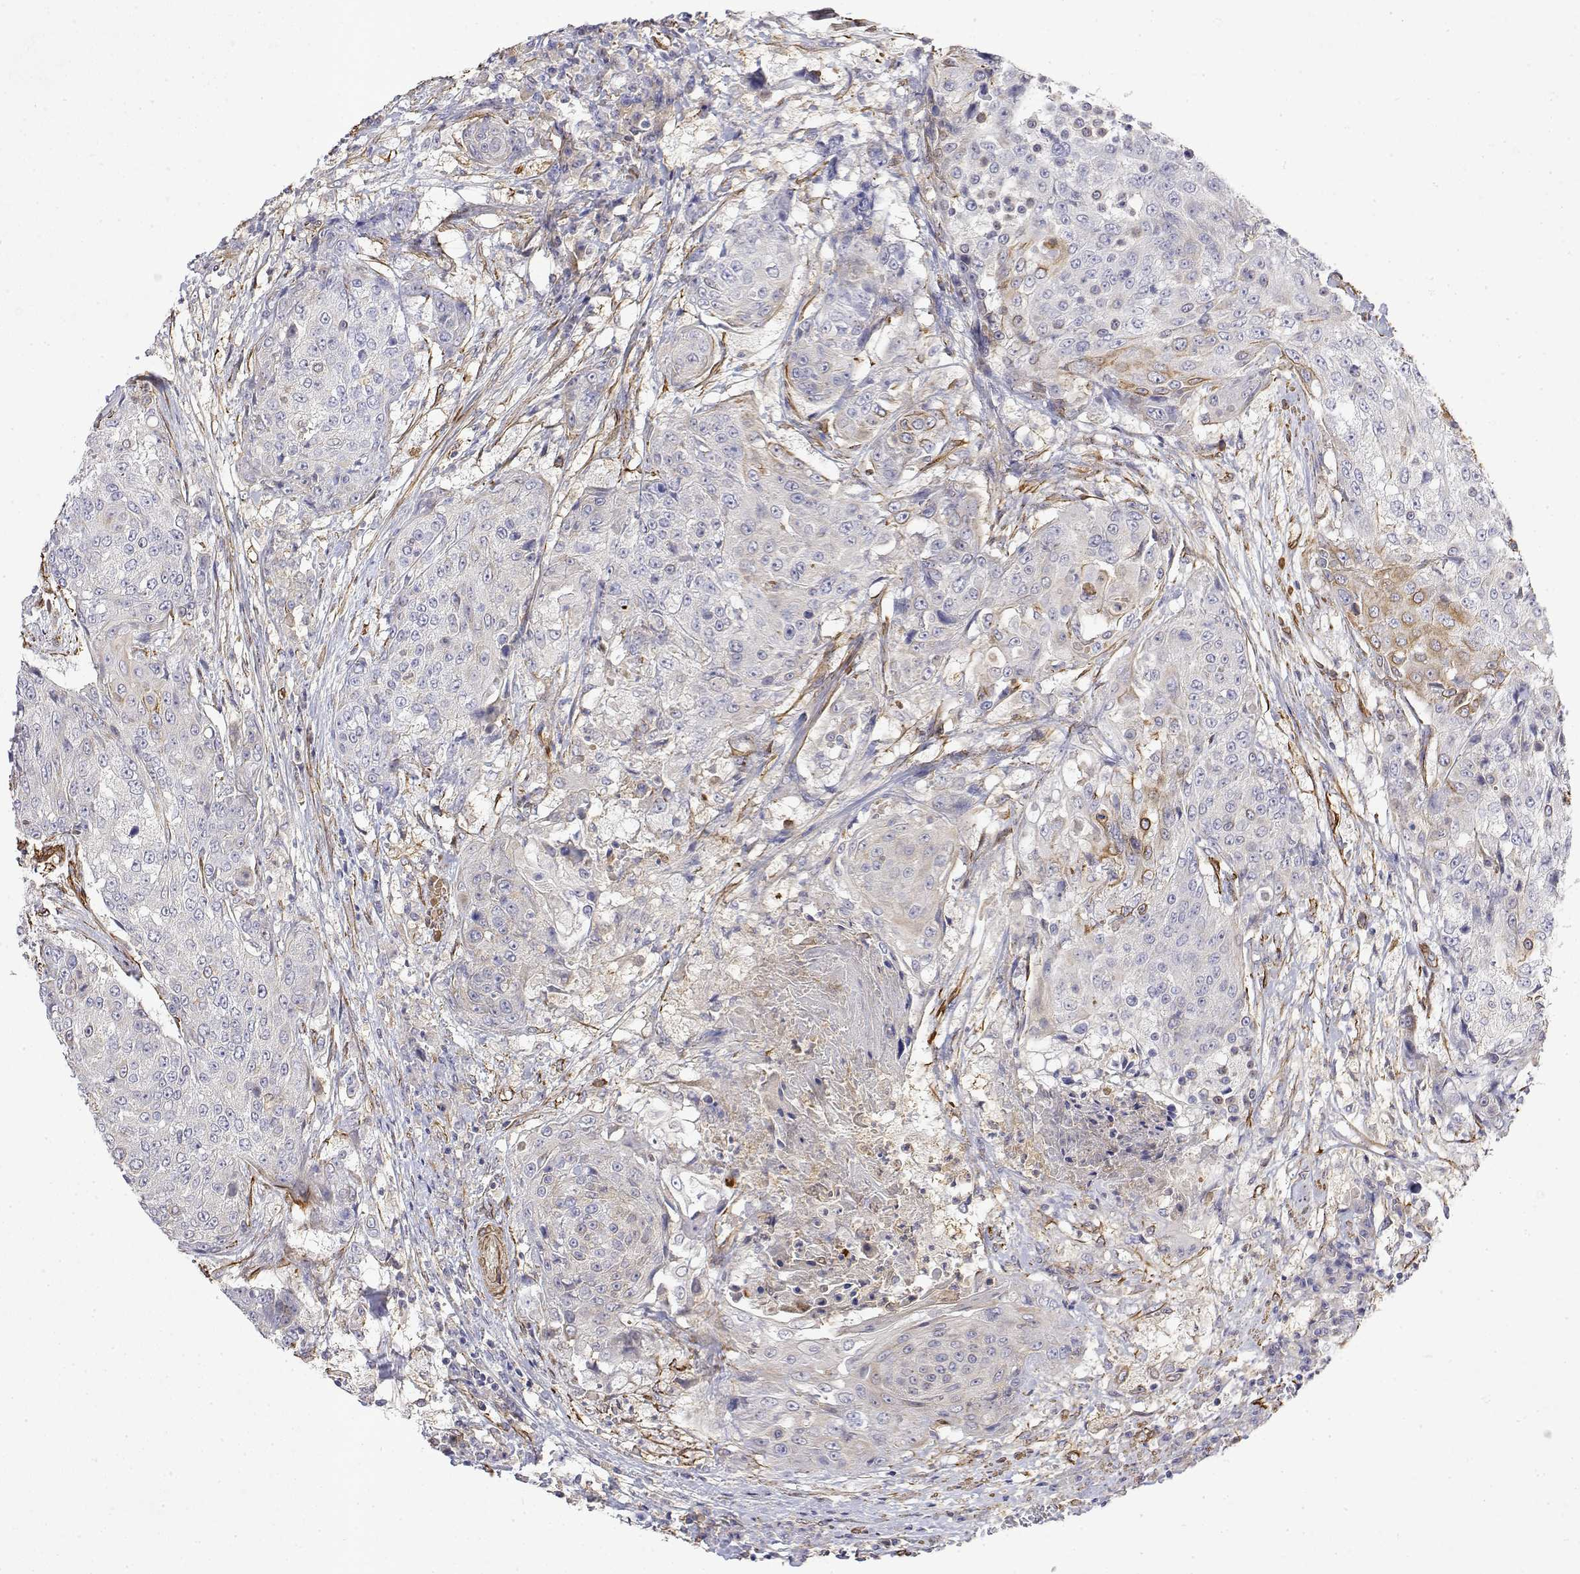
{"staining": {"intensity": "negative", "quantity": "none", "location": "none"}, "tissue": "urothelial cancer", "cell_type": "Tumor cells", "image_type": "cancer", "snomed": [{"axis": "morphology", "description": "Urothelial carcinoma, High grade"}, {"axis": "topography", "description": "Urinary bladder"}], "caption": "DAB immunohistochemical staining of human high-grade urothelial carcinoma displays no significant positivity in tumor cells.", "gene": "SOWAHD", "patient": {"sex": "female", "age": 63}}